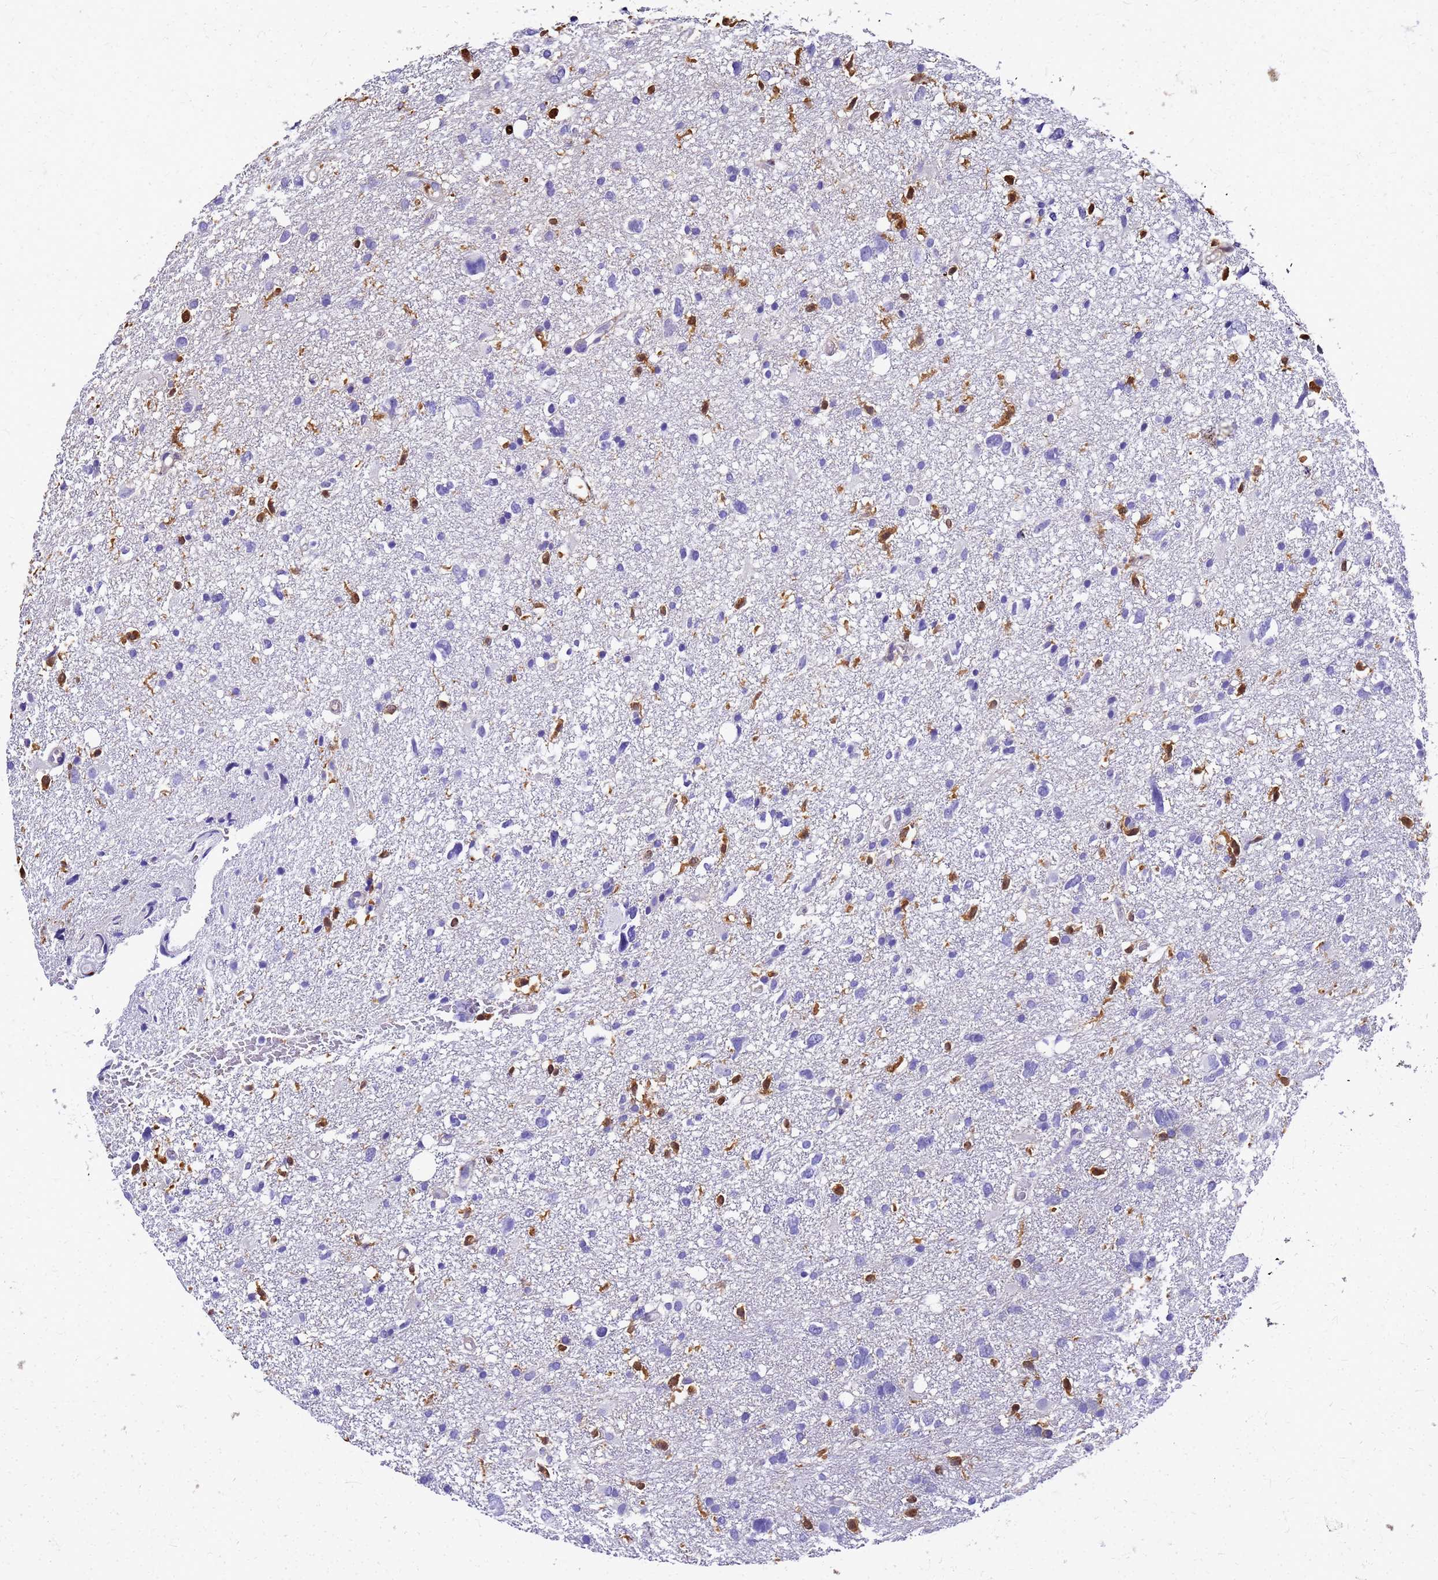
{"staining": {"intensity": "negative", "quantity": "none", "location": "none"}, "tissue": "glioma", "cell_type": "Tumor cells", "image_type": "cancer", "snomed": [{"axis": "morphology", "description": "Glioma, malignant, High grade"}, {"axis": "topography", "description": "Brain"}], "caption": "The immunohistochemistry photomicrograph has no significant expression in tumor cells of malignant high-grade glioma tissue. (DAB (3,3'-diaminobenzidine) immunohistochemistry (IHC), high magnification).", "gene": "S100A11", "patient": {"sex": "male", "age": 61}}